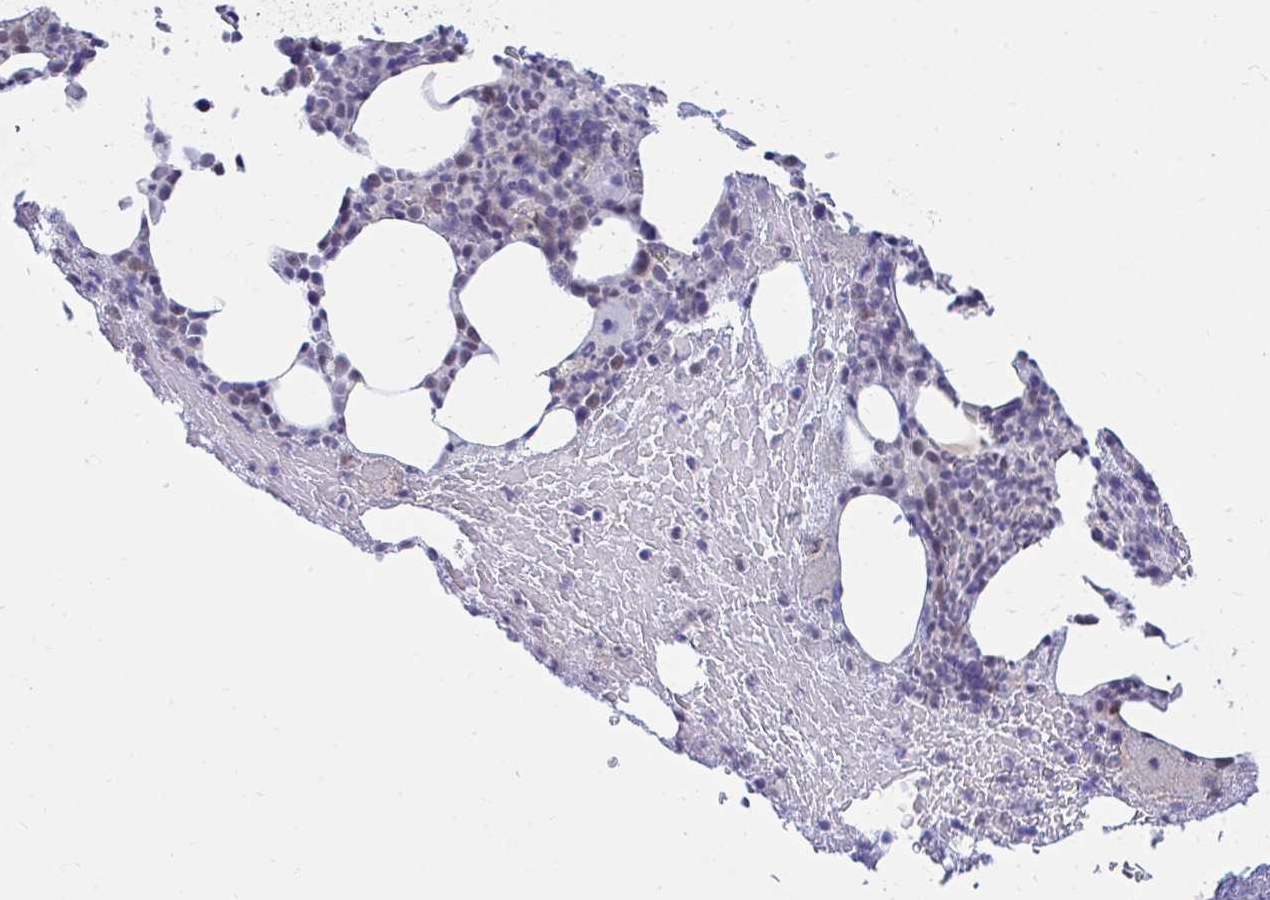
{"staining": {"intensity": "negative", "quantity": "none", "location": "none"}, "tissue": "bone marrow", "cell_type": "Hematopoietic cells", "image_type": "normal", "snomed": [{"axis": "morphology", "description": "Normal tissue, NOS"}, {"axis": "topography", "description": "Bone marrow"}], "caption": "Hematopoietic cells show no significant protein staining in benign bone marrow.", "gene": "CSE1L", "patient": {"sex": "female", "age": 59}}